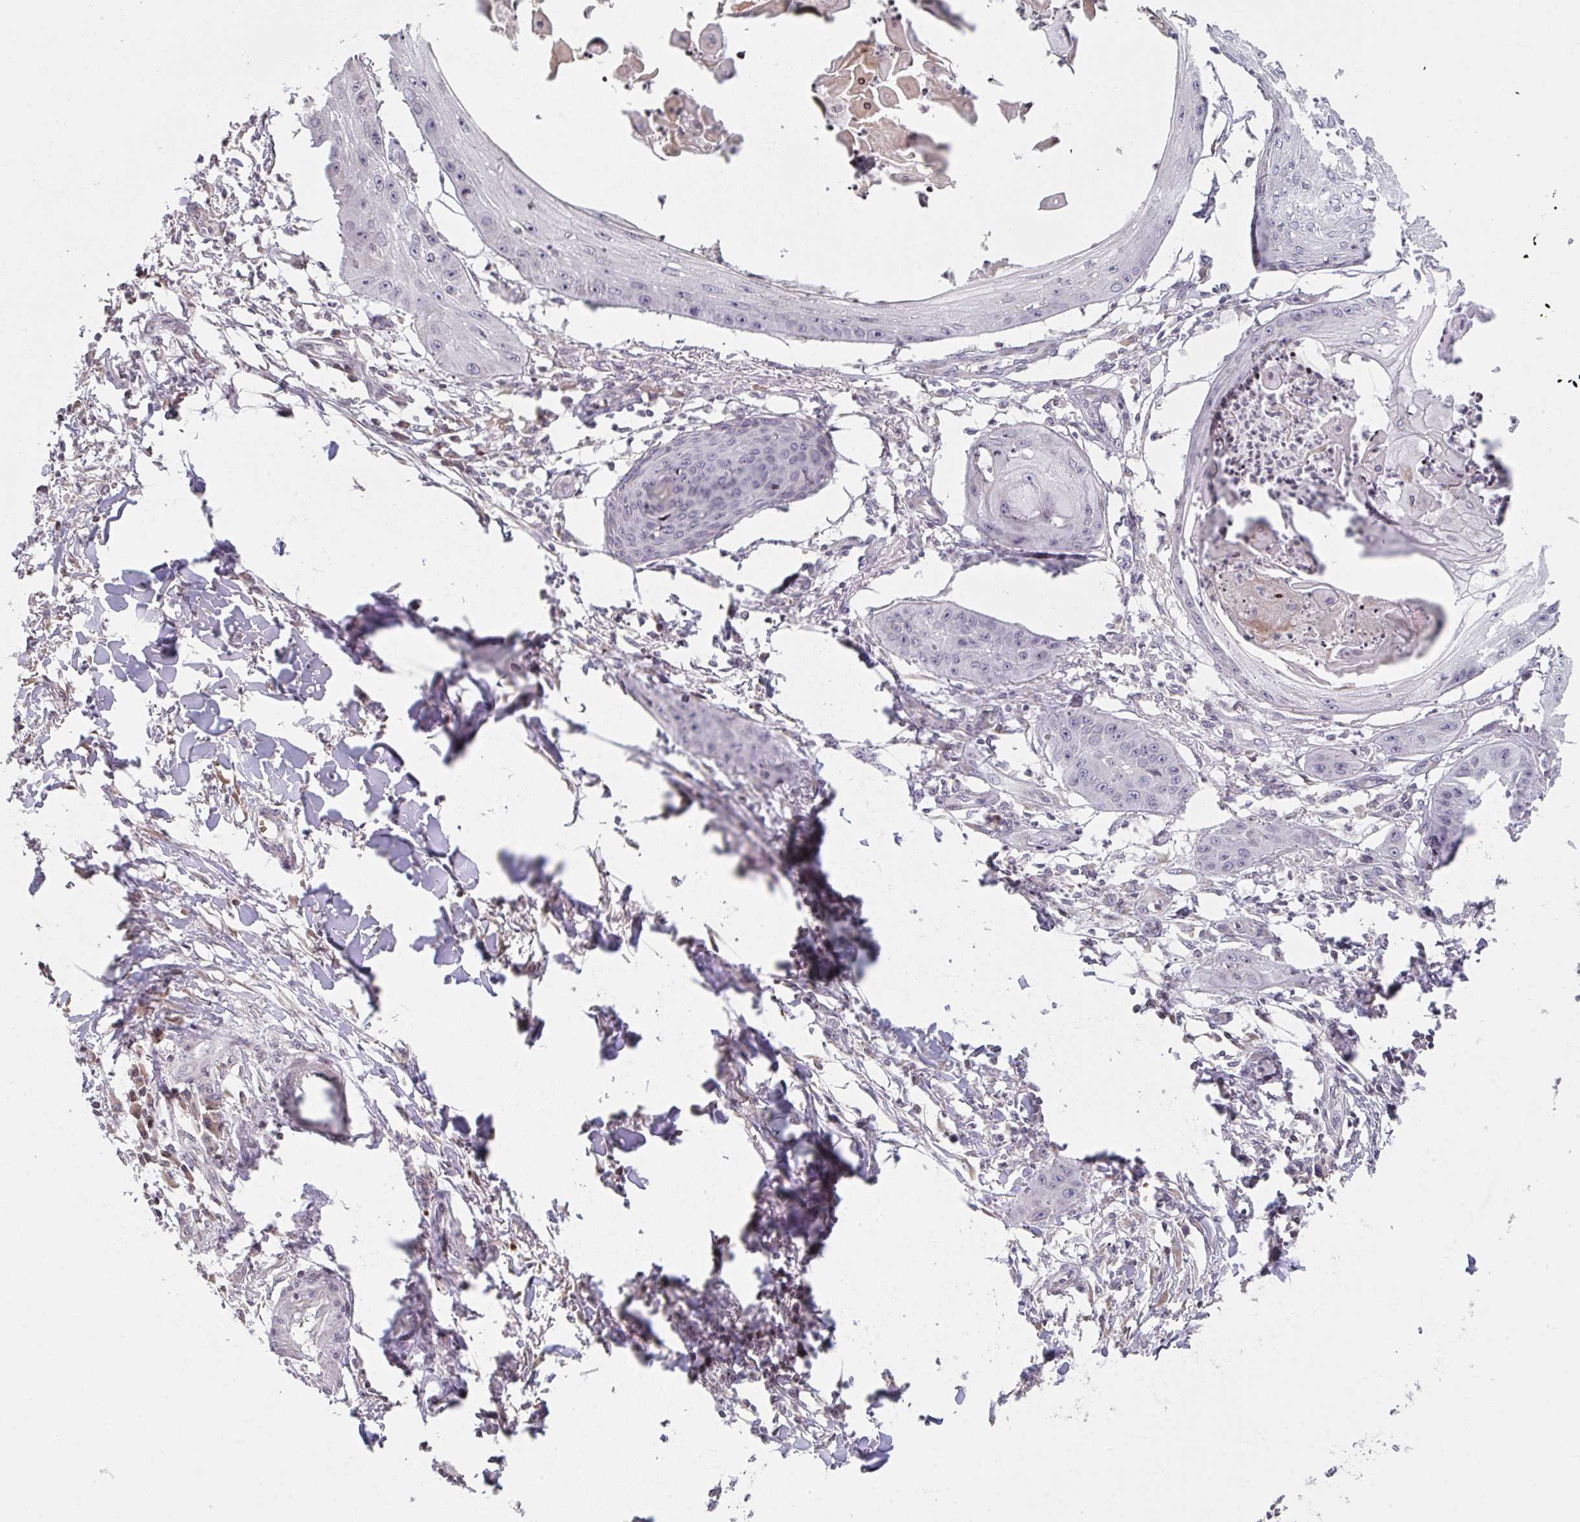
{"staining": {"intensity": "negative", "quantity": "none", "location": "none"}, "tissue": "skin cancer", "cell_type": "Tumor cells", "image_type": "cancer", "snomed": [{"axis": "morphology", "description": "Squamous cell carcinoma, NOS"}, {"axis": "topography", "description": "Skin"}], "caption": "Immunohistochemical staining of skin cancer displays no significant staining in tumor cells. (DAB immunohistochemistry (IHC), high magnification).", "gene": "PCDHB8", "patient": {"sex": "male", "age": 70}}